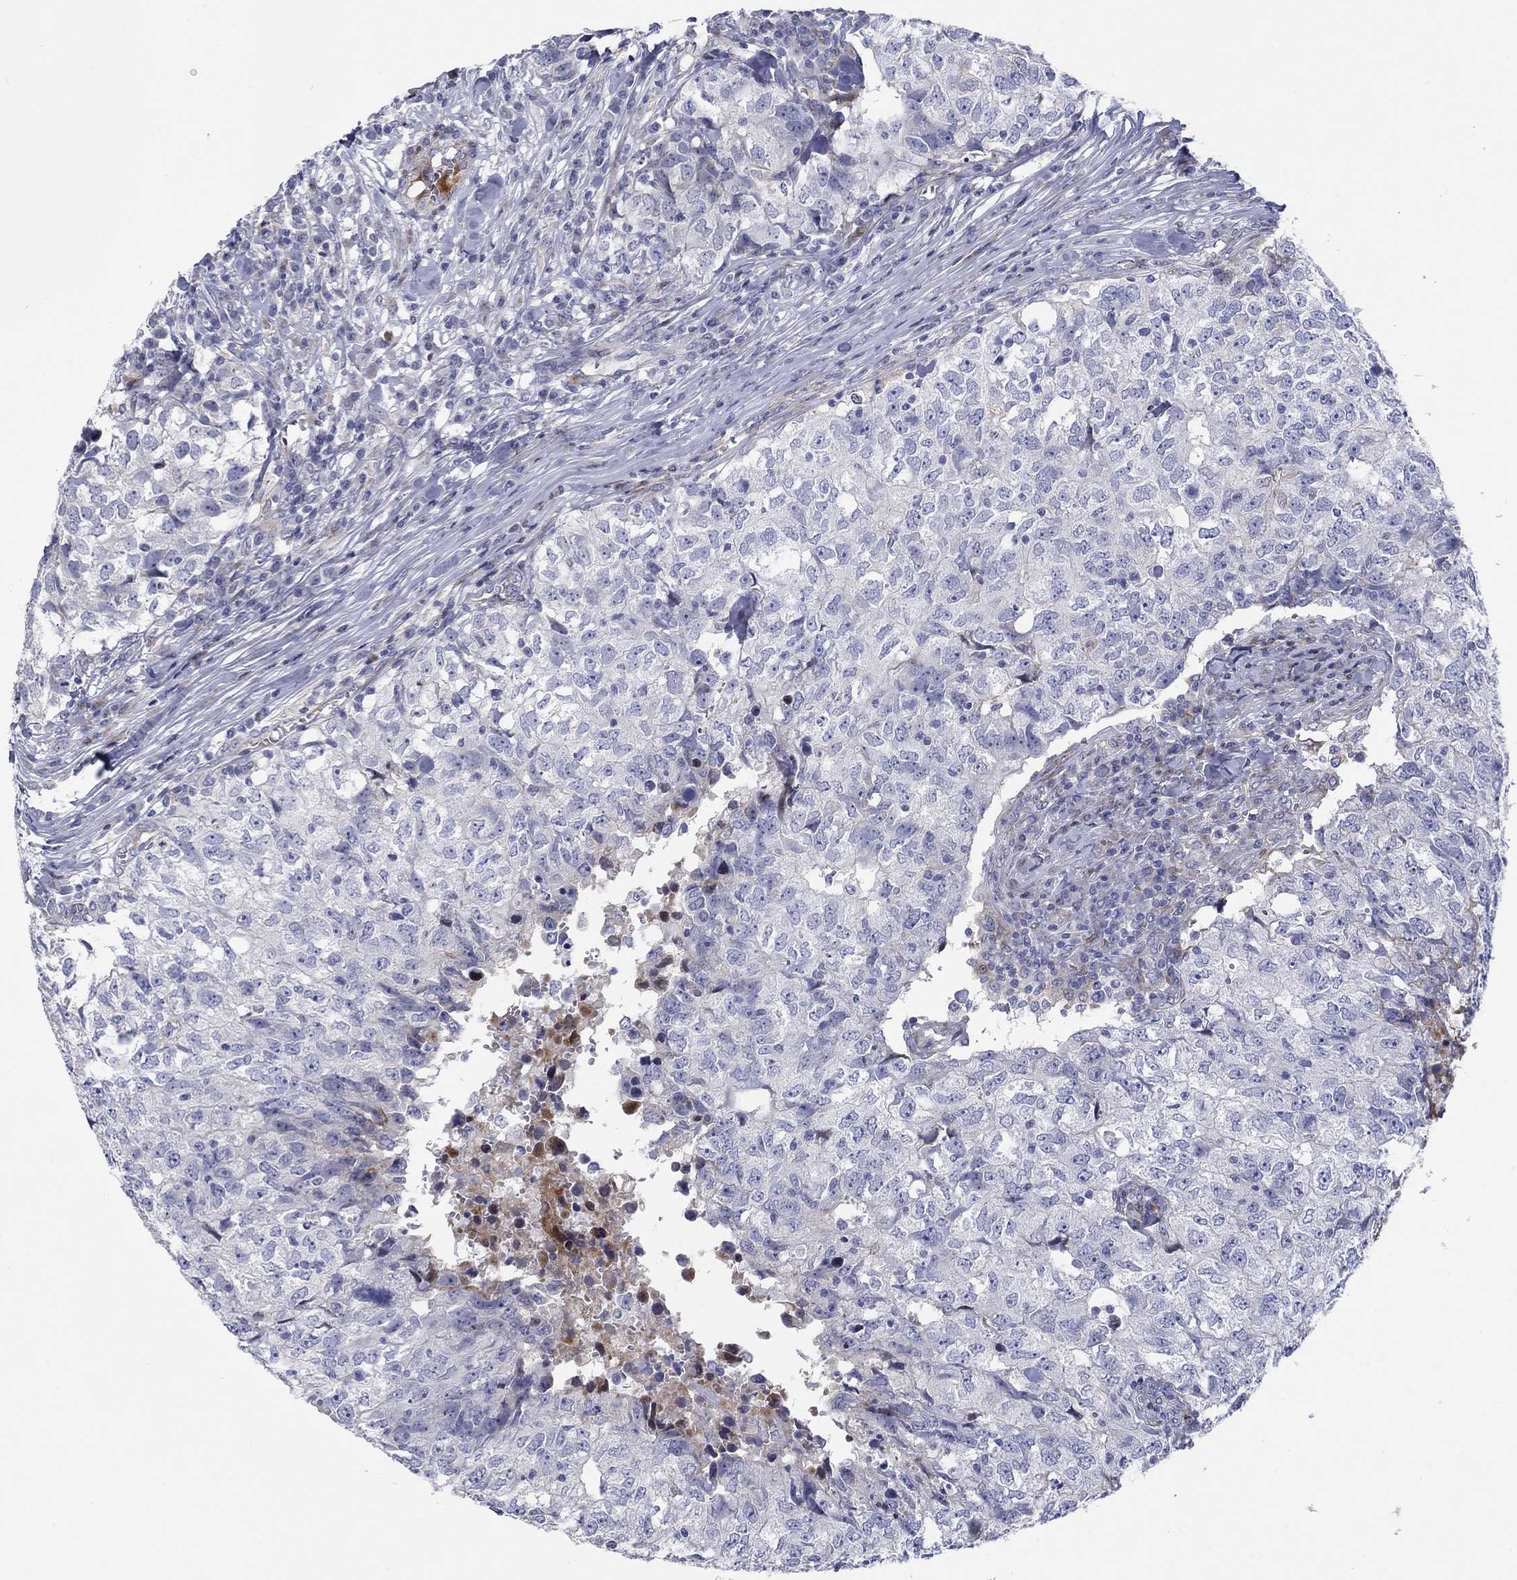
{"staining": {"intensity": "negative", "quantity": "none", "location": "none"}, "tissue": "breast cancer", "cell_type": "Tumor cells", "image_type": "cancer", "snomed": [{"axis": "morphology", "description": "Duct carcinoma"}, {"axis": "topography", "description": "Breast"}], "caption": "Immunohistochemical staining of human invasive ductal carcinoma (breast) demonstrates no significant positivity in tumor cells. Nuclei are stained in blue.", "gene": "ARHGAP36", "patient": {"sex": "female", "age": 30}}